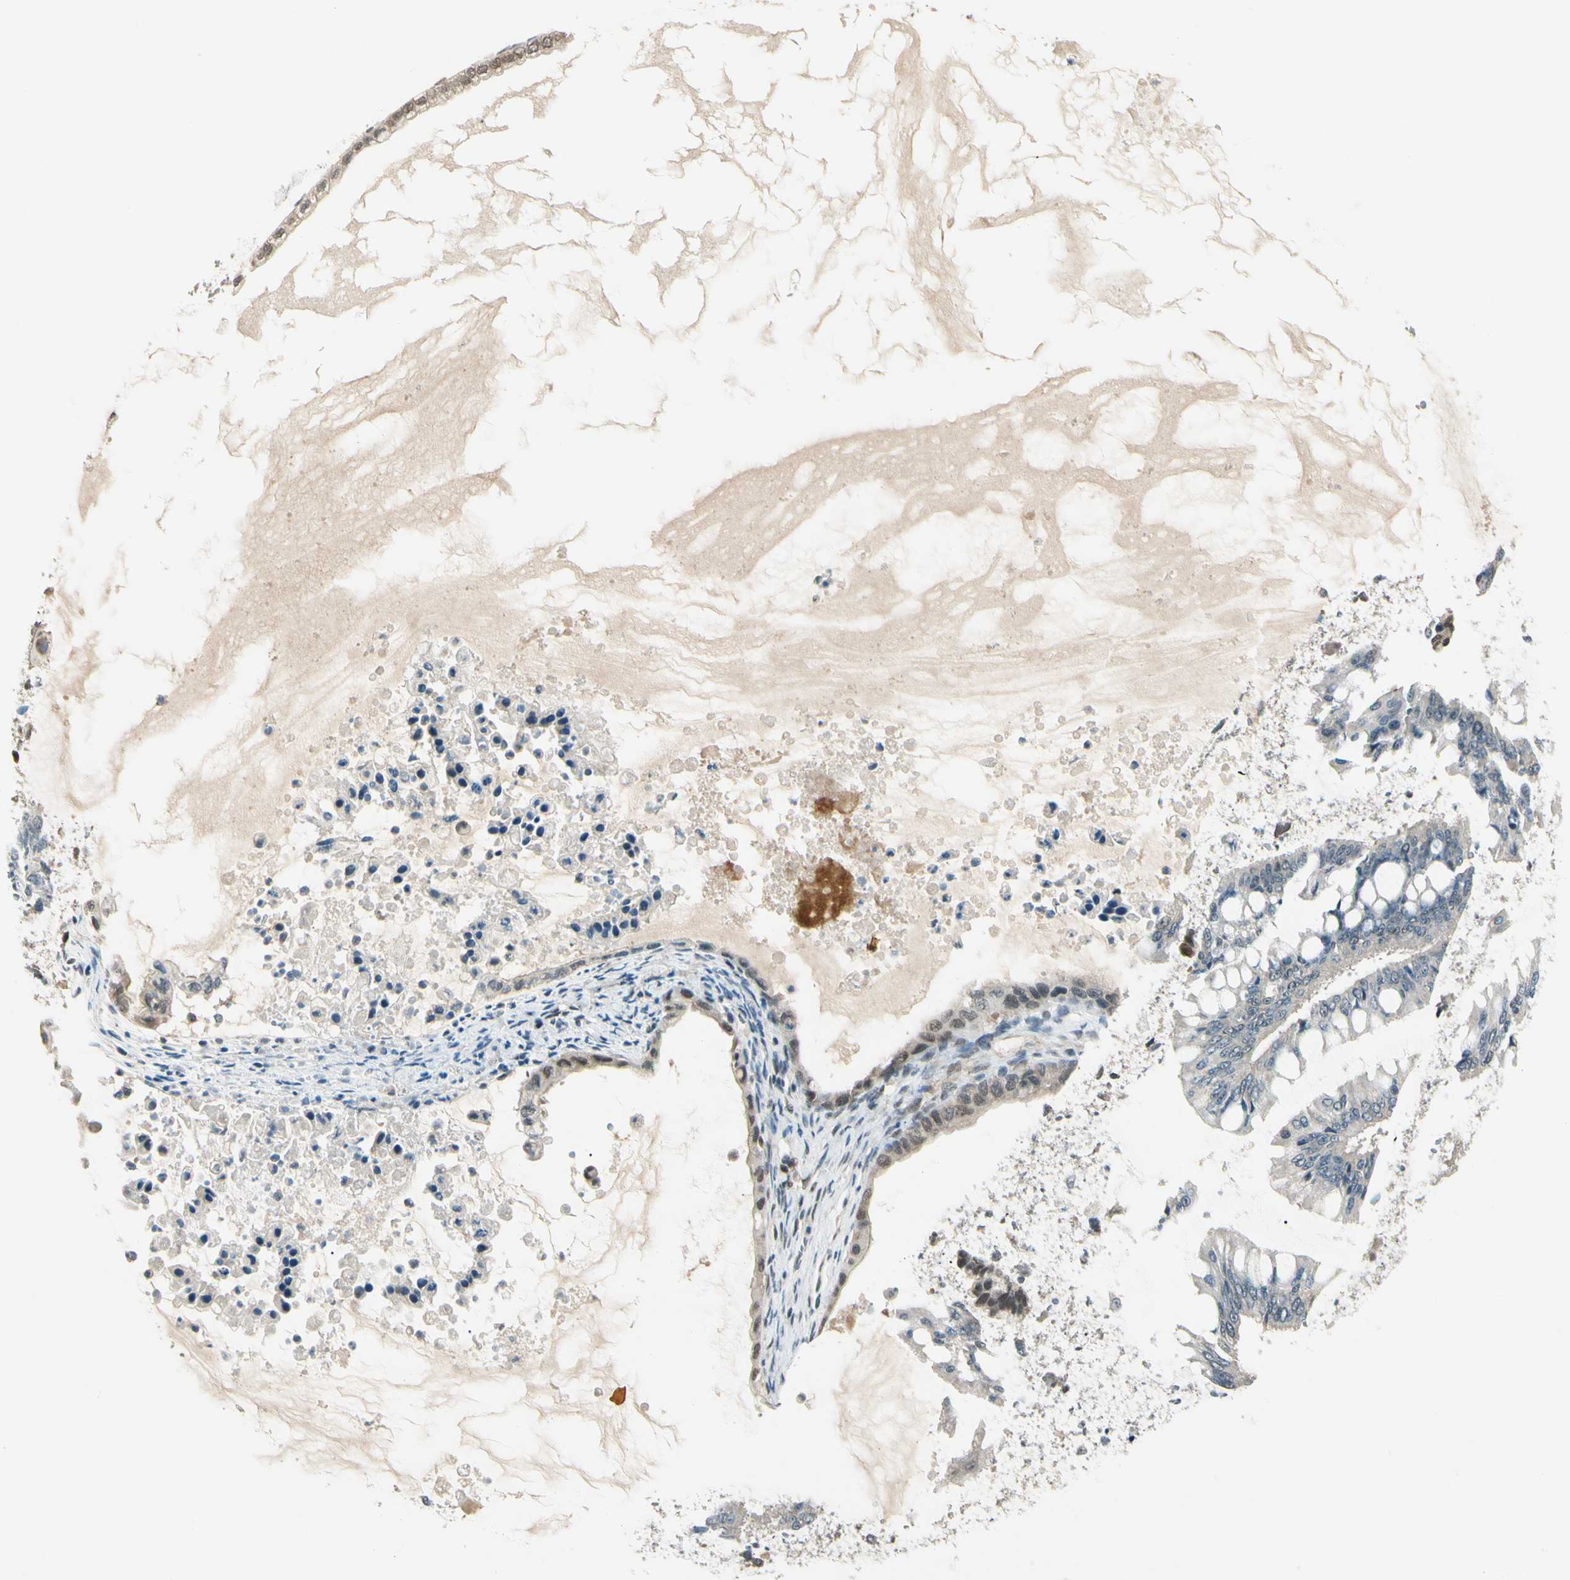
{"staining": {"intensity": "weak", "quantity": ">75%", "location": "cytoplasmic/membranous,nuclear"}, "tissue": "ovarian cancer", "cell_type": "Tumor cells", "image_type": "cancer", "snomed": [{"axis": "morphology", "description": "Cystadenocarcinoma, mucinous, NOS"}, {"axis": "topography", "description": "Ovary"}], "caption": "High-magnification brightfield microscopy of ovarian cancer (mucinous cystadenocarcinoma) stained with DAB (3,3'-diaminobenzidine) (brown) and counterstained with hematoxylin (blue). tumor cells exhibit weak cytoplasmic/membranous and nuclear positivity is identified in about>75% of cells. (Stains: DAB (3,3'-diaminobenzidine) in brown, nuclei in blue, Microscopy: brightfield microscopy at high magnification).", "gene": "ZSCAN12", "patient": {"sex": "female", "age": 80}}